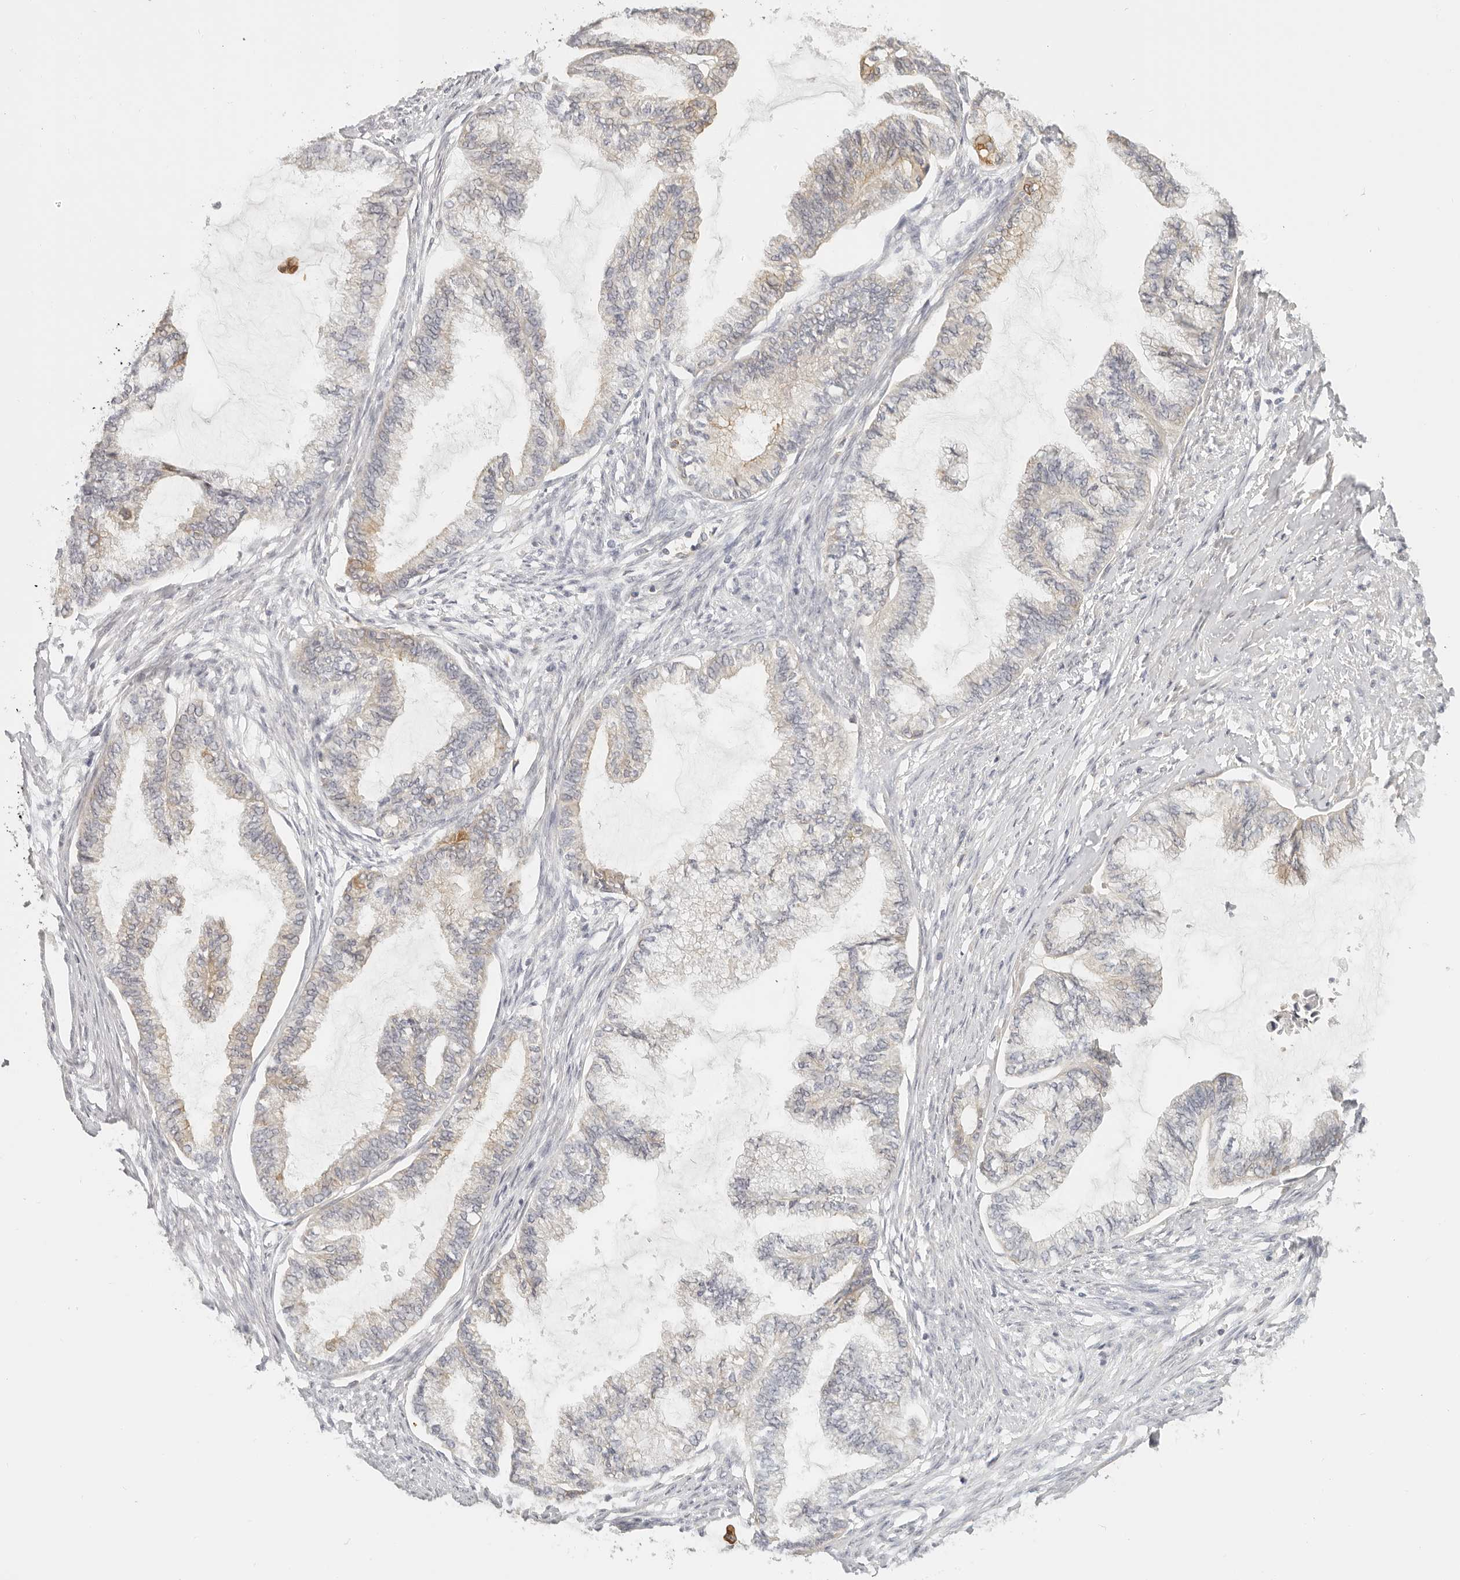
{"staining": {"intensity": "weak", "quantity": "<25%", "location": "cytoplasmic/membranous"}, "tissue": "endometrial cancer", "cell_type": "Tumor cells", "image_type": "cancer", "snomed": [{"axis": "morphology", "description": "Adenocarcinoma, NOS"}, {"axis": "topography", "description": "Endometrium"}], "caption": "Immunohistochemical staining of adenocarcinoma (endometrial) demonstrates no significant positivity in tumor cells. Brightfield microscopy of immunohistochemistry (IHC) stained with DAB (brown) and hematoxylin (blue), captured at high magnification.", "gene": "ANXA9", "patient": {"sex": "female", "age": 86}}